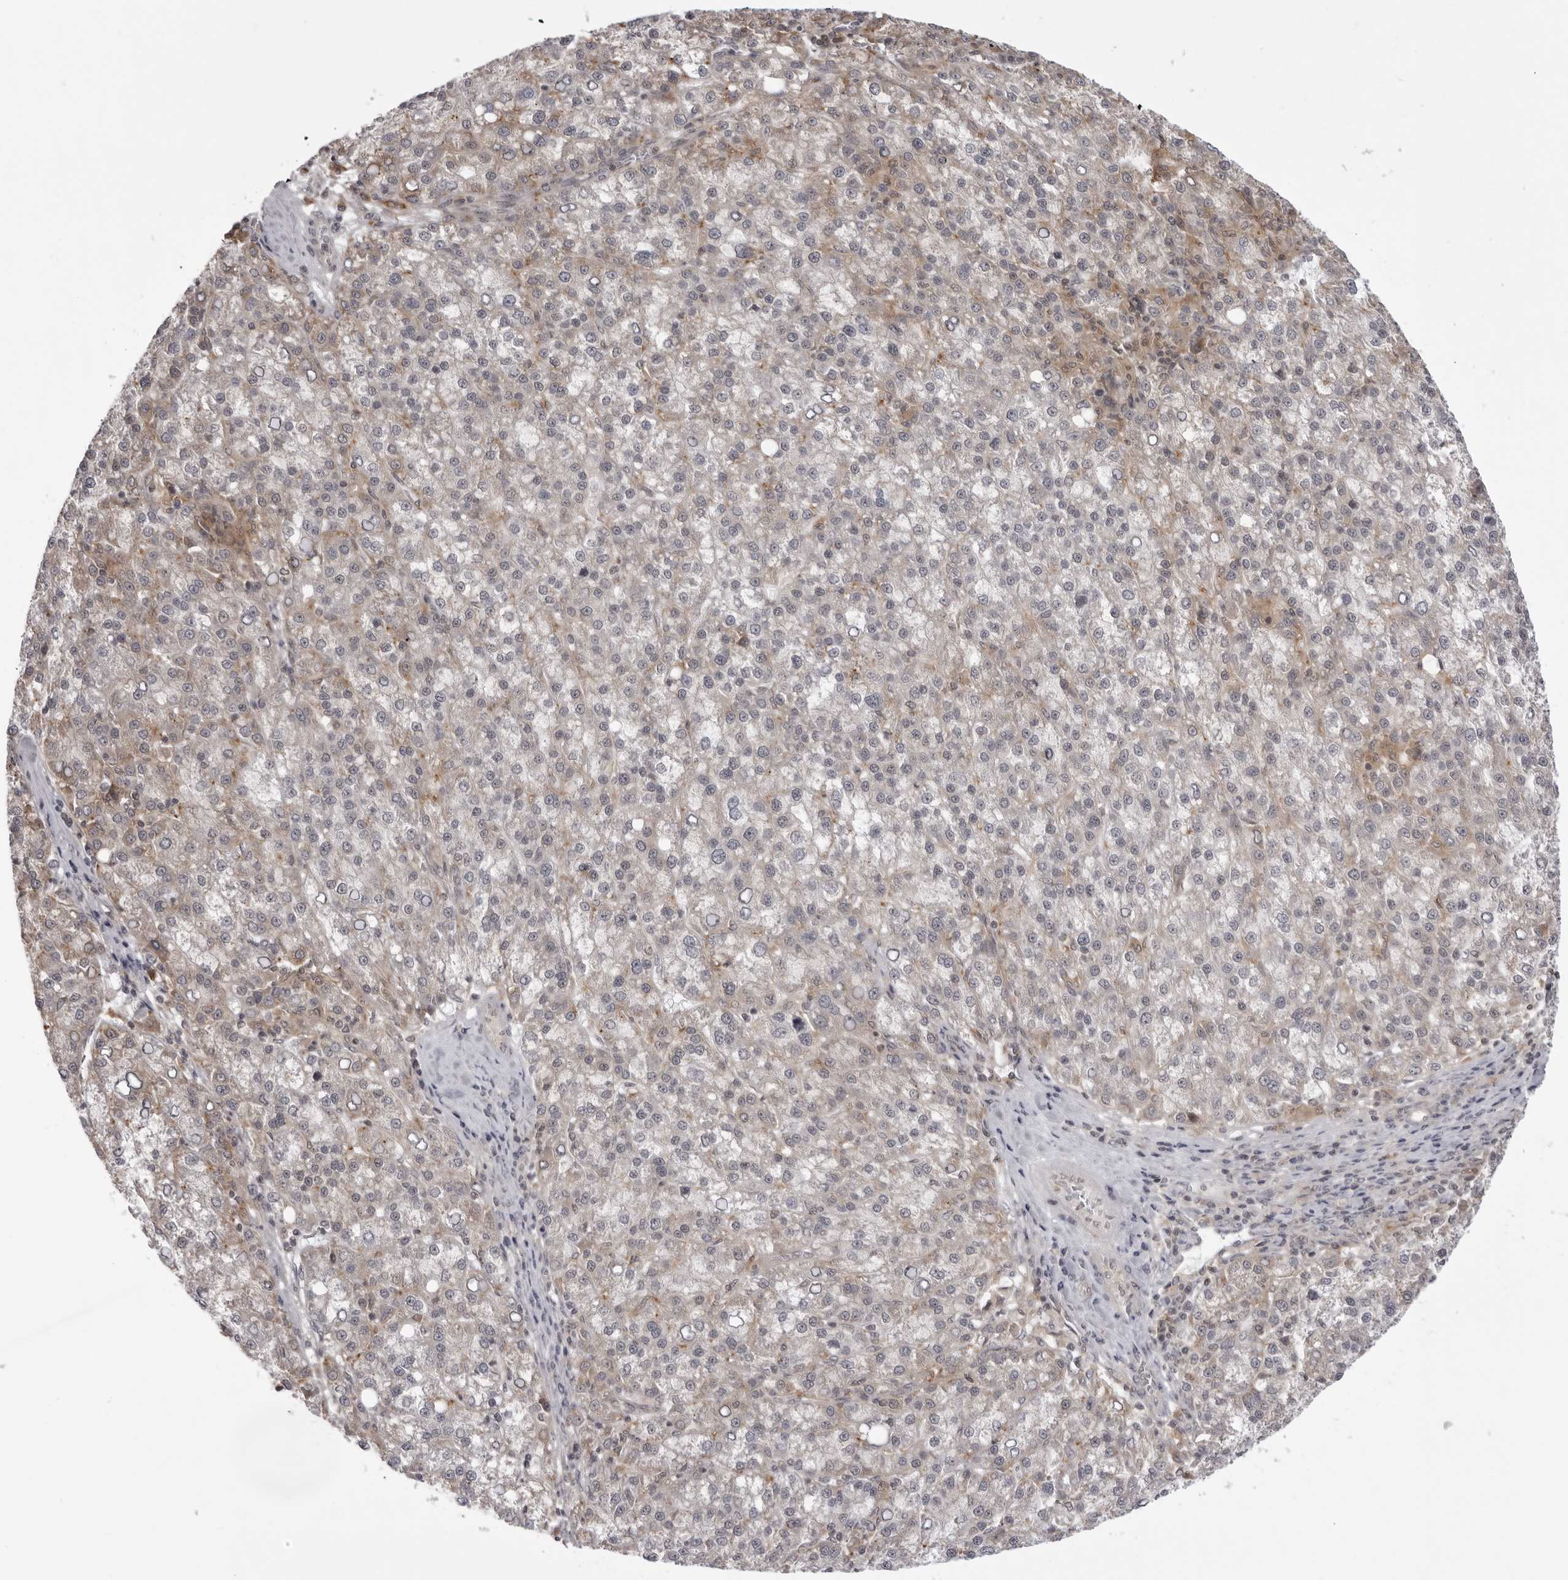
{"staining": {"intensity": "weak", "quantity": "<25%", "location": "cytoplasmic/membranous"}, "tissue": "liver cancer", "cell_type": "Tumor cells", "image_type": "cancer", "snomed": [{"axis": "morphology", "description": "Carcinoma, Hepatocellular, NOS"}, {"axis": "topography", "description": "Liver"}], "caption": "Human liver hepatocellular carcinoma stained for a protein using immunohistochemistry (IHC) shows no staining in tumor cells.", "gene": "USP43", "patient": {"sex": "female", "age": 58}}